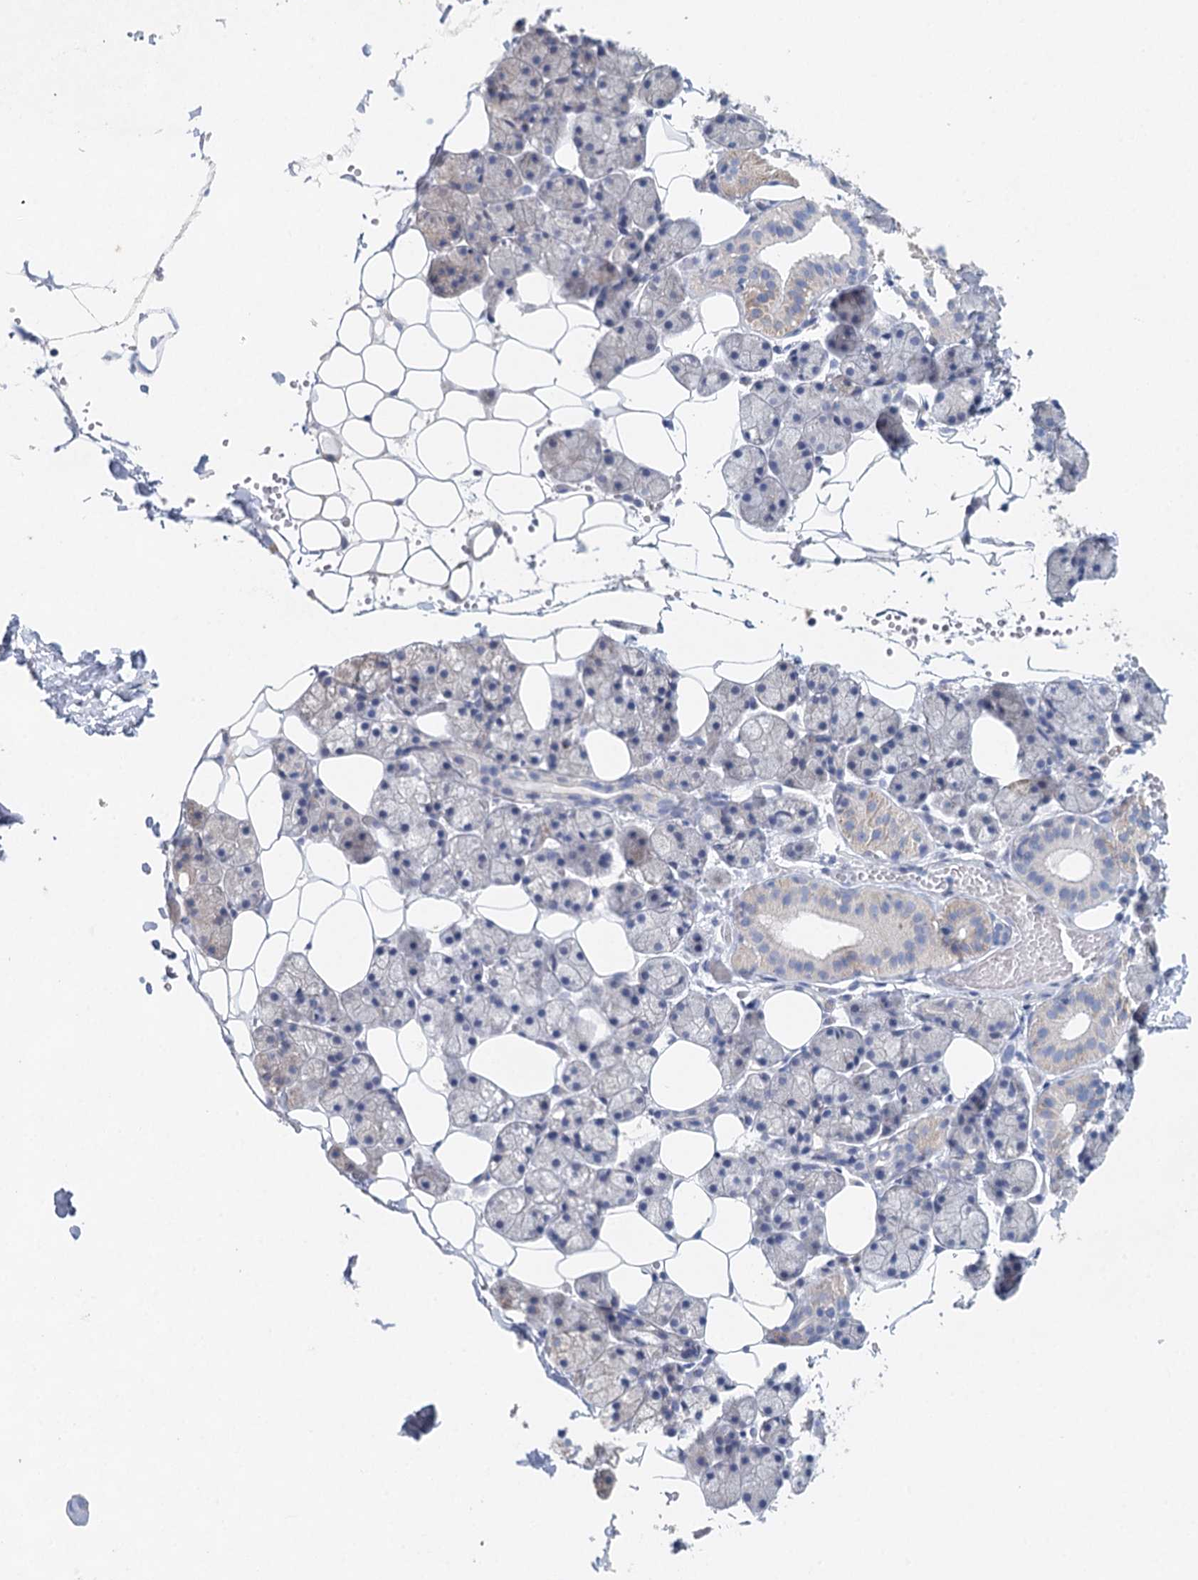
{"staining": {"intensity": "negative", "quantity": "none", "location": "none"}, "tissue": "salivary gland", "cell_type": "Glandular cells", "image_type": "normal", "snomed": [{"axis": "morphology", "description": "Normal tissue, NOS"}, {"axis": "topography", "description": "Salivary gland"}], "caption": "The image displays no significant positivity in glandular cells of salivary gland.", "gene": "MYL6B", "patient": {"sex": "female", "age": 33}}